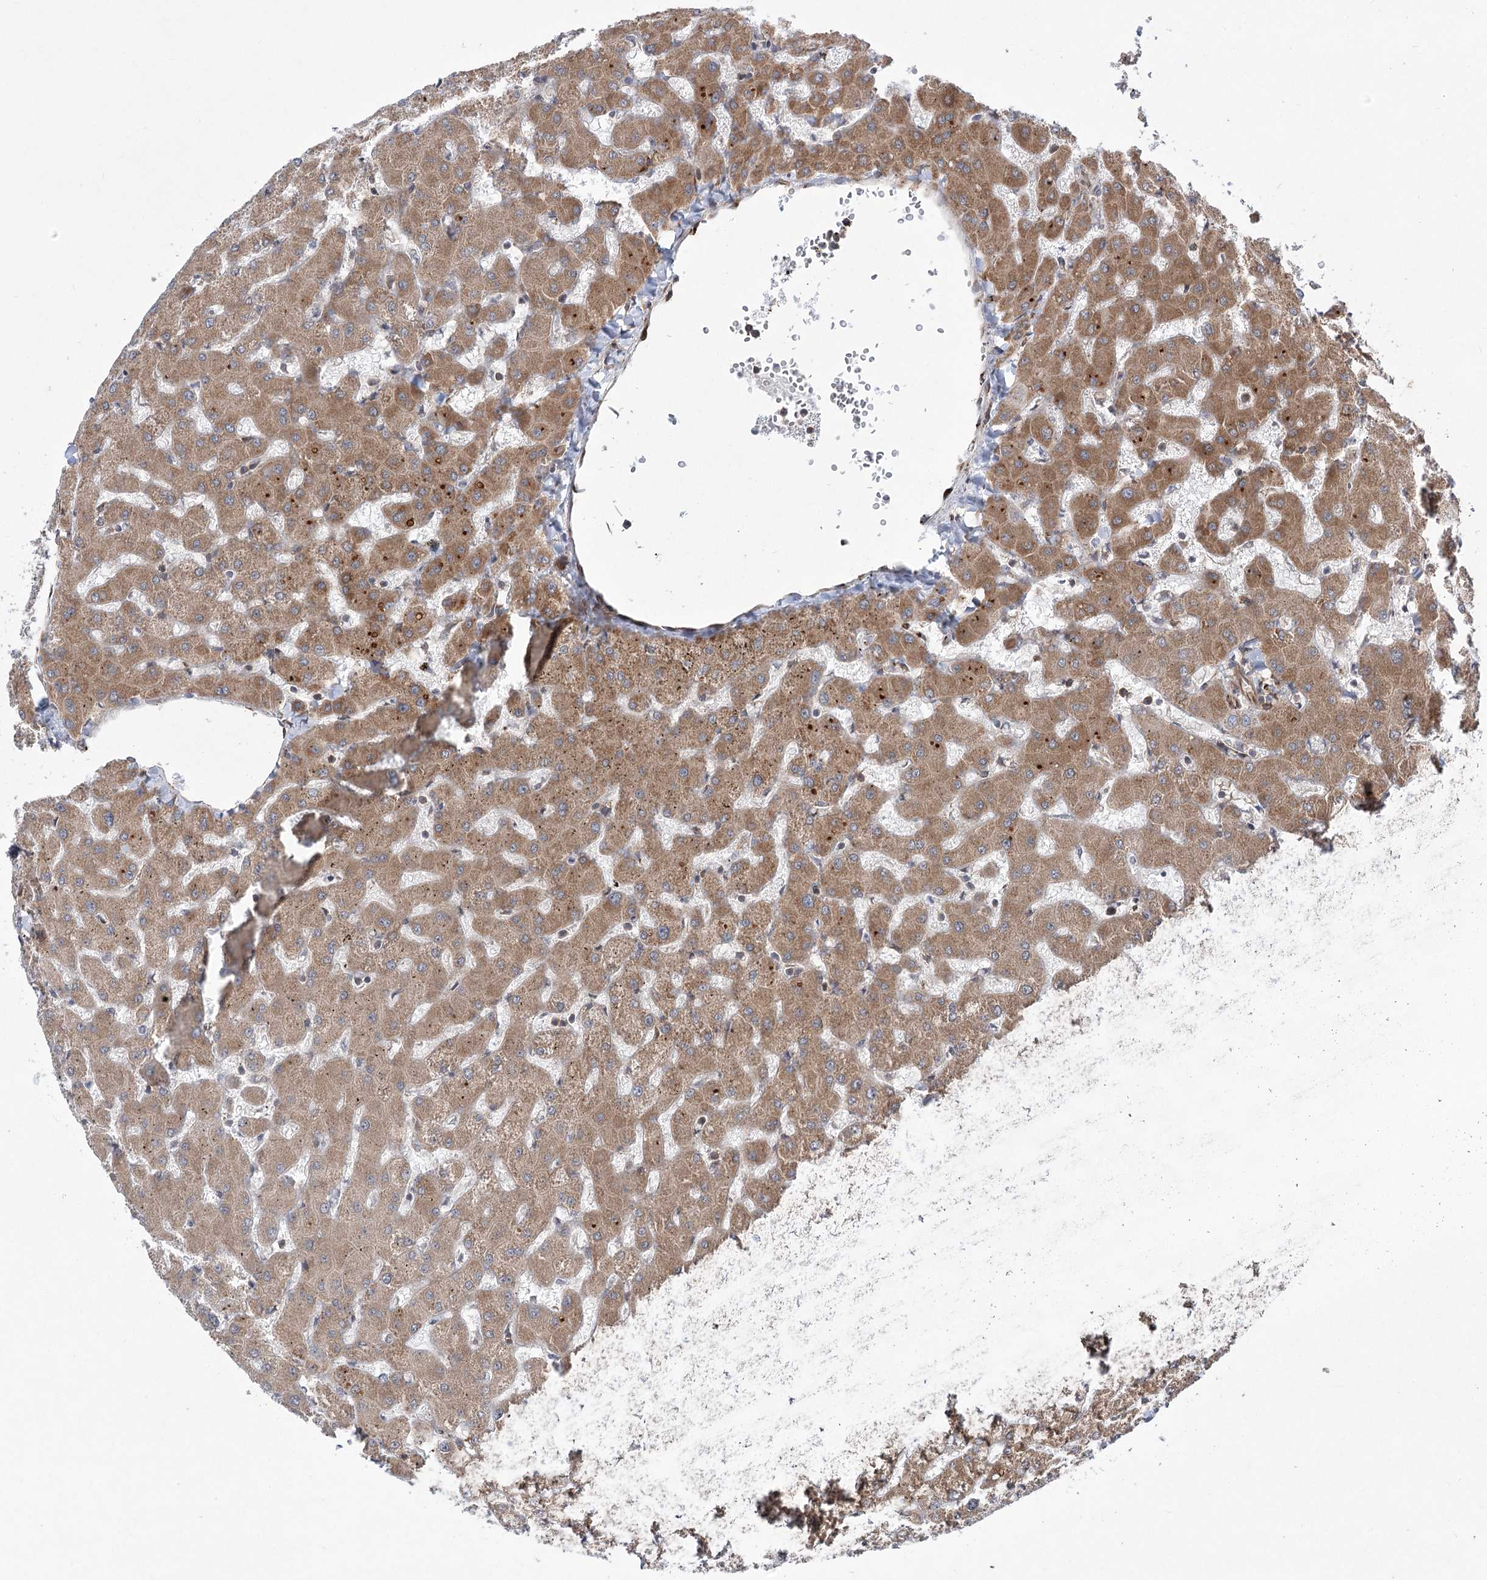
{"staining": {"intensity": "moderate", "quantity": ">75%", "location": "cytoplasmic/membranous"}, "tissue": "liver", "cell_type": "Cholangiocytes", "image_type": "normal", "snomed": [{"axis": "morphology", "description": "Normal tissue, NOS"}, {"axis": "topography", "description": "Liver"}], "caption": "Brown immunohistochemical staining in unremarkable human liver demonstrates moderate cytoplasmic/membranous staining in about >75% of cholangiocytes. Immunohistochemistry stains the protein of interest in brown and the nuclei are stained blue.", "gene": "VWA2", "patient": {"sex": "female", "age": 63}}